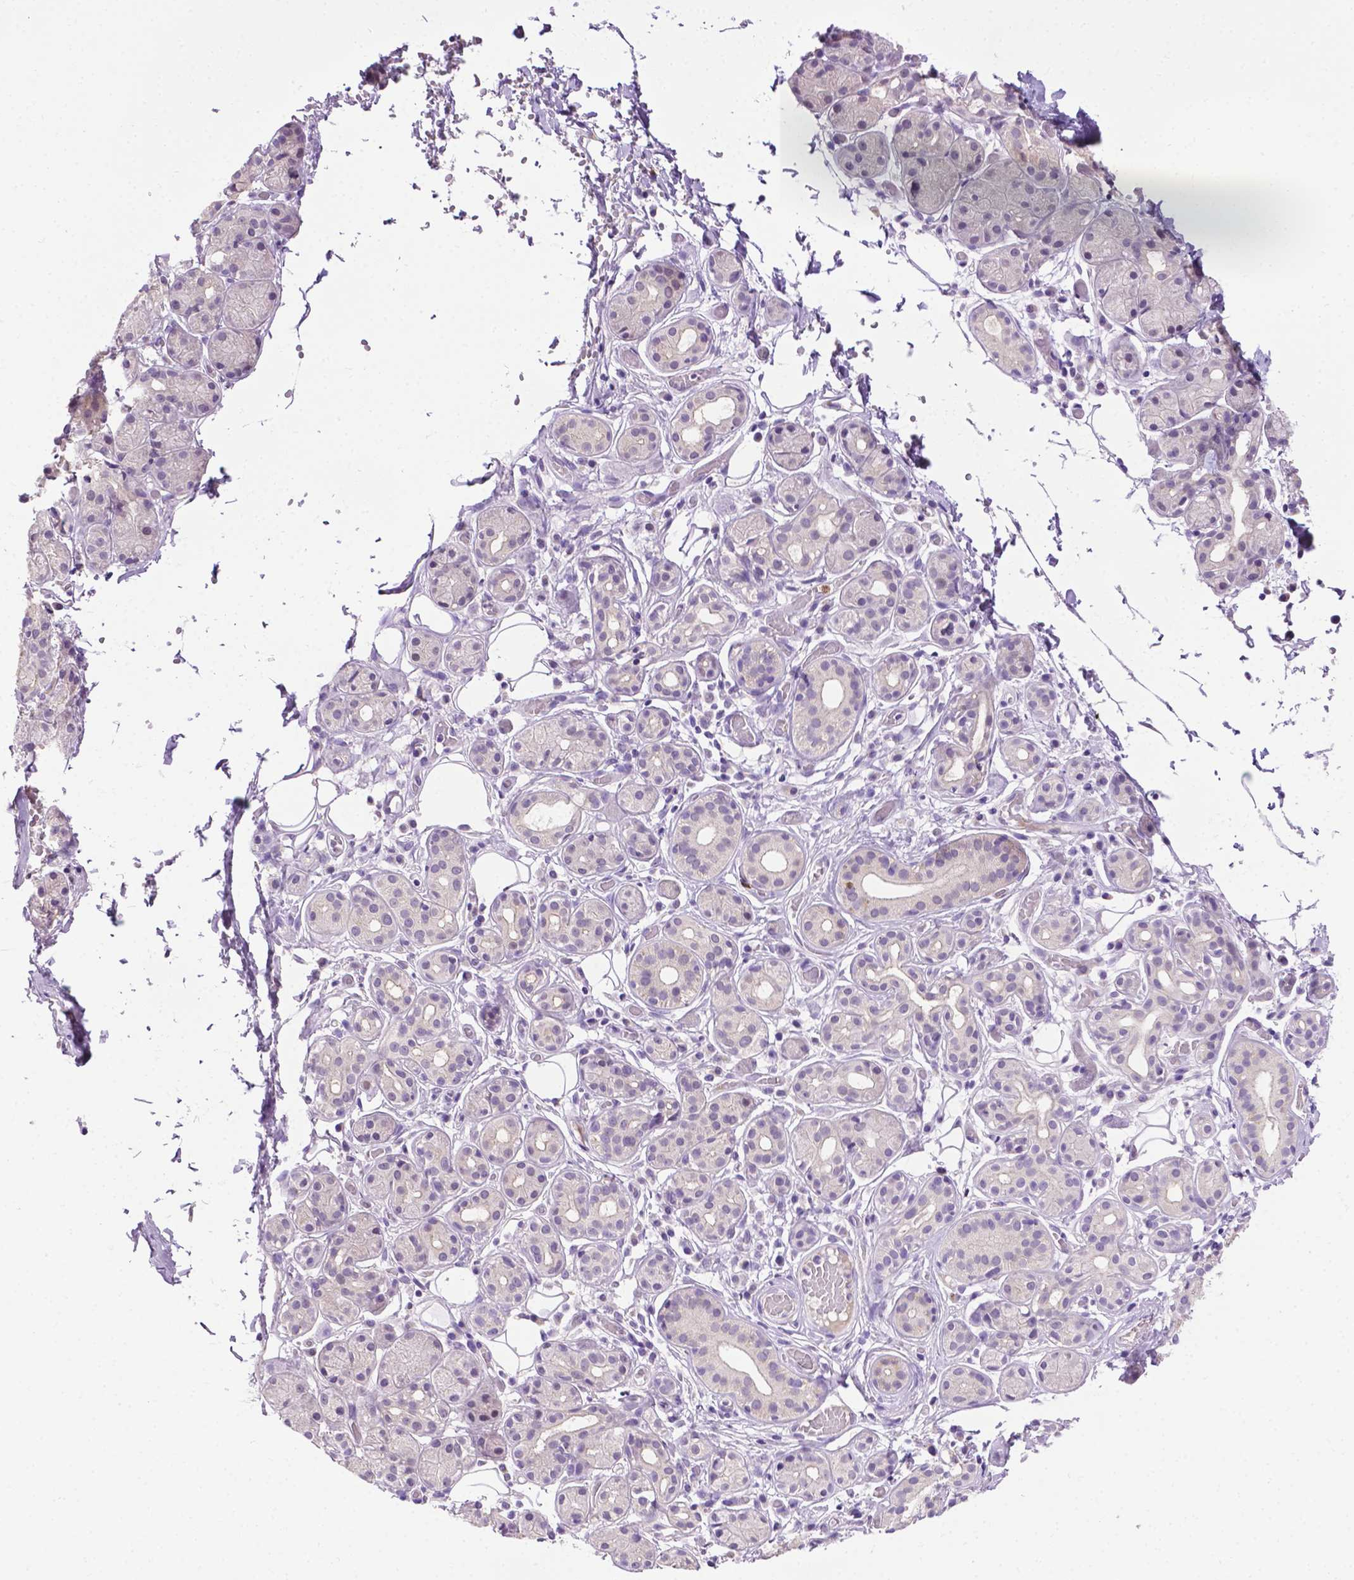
{"staining": {"intensity": "negative", "quantity": "none", "location": "none"}, "tissue": "salivary gland", "cell_type": "Glandular cells", "image_type": "normal", "snomed": [{"axis": "morphology", "description": "Normal tissue, NOS"}, {"axis": "topography", "description": "Salivary gland"}, {"axis": "topography", "description": "Peripheral nerve tissue"}], "caption": "Immunohistochemistry (IHC) histopathology image of benign salivary gland: salivary gland stained with DAB (3,3'-diaminobenzidine) displays no significant protein staining in glandular cells. (Brightfield microscopy of DAB (3,3'-diaminobenzidine) IHC at high magnification).", "gene": "MMP27", "patient": {"sex": "male", "age": 71}}